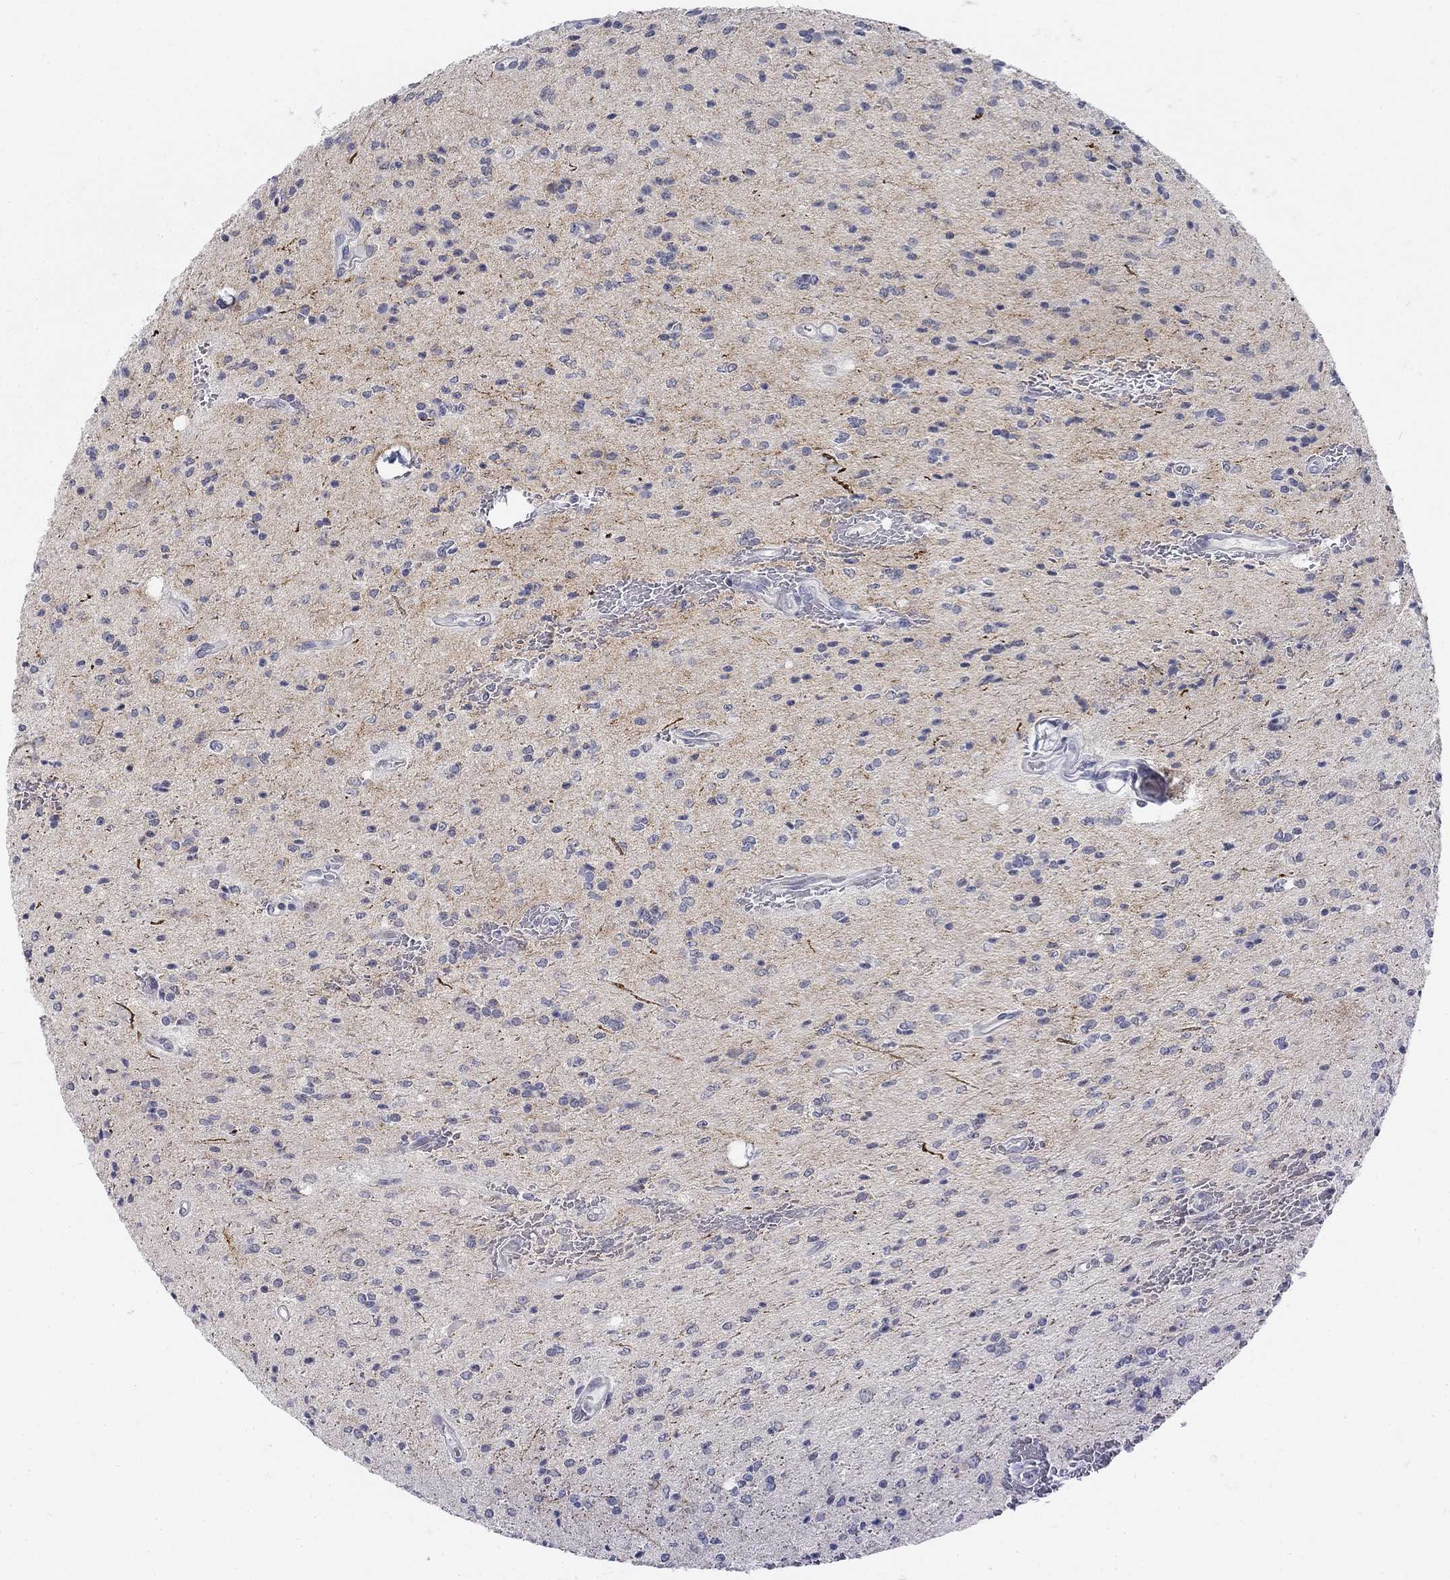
{"staining": {"intensity": "negative", "quantity": "none", "location": "none"}, "tissue": "glioma", "cell_type": "Tumor cells", "image_type": "cancer", "snomed": [{"axis": "morphology", "description": "Glioma, malignant, Low grade"}, {"axis": "topography", "description": "Brain"}], "caption": "Micrograph shows no protein staining in tumor cells of malignant glioma (low-grade) tissue.", "gene": "ATP1A3", "patient": {"sex": "male", "age": 67}}